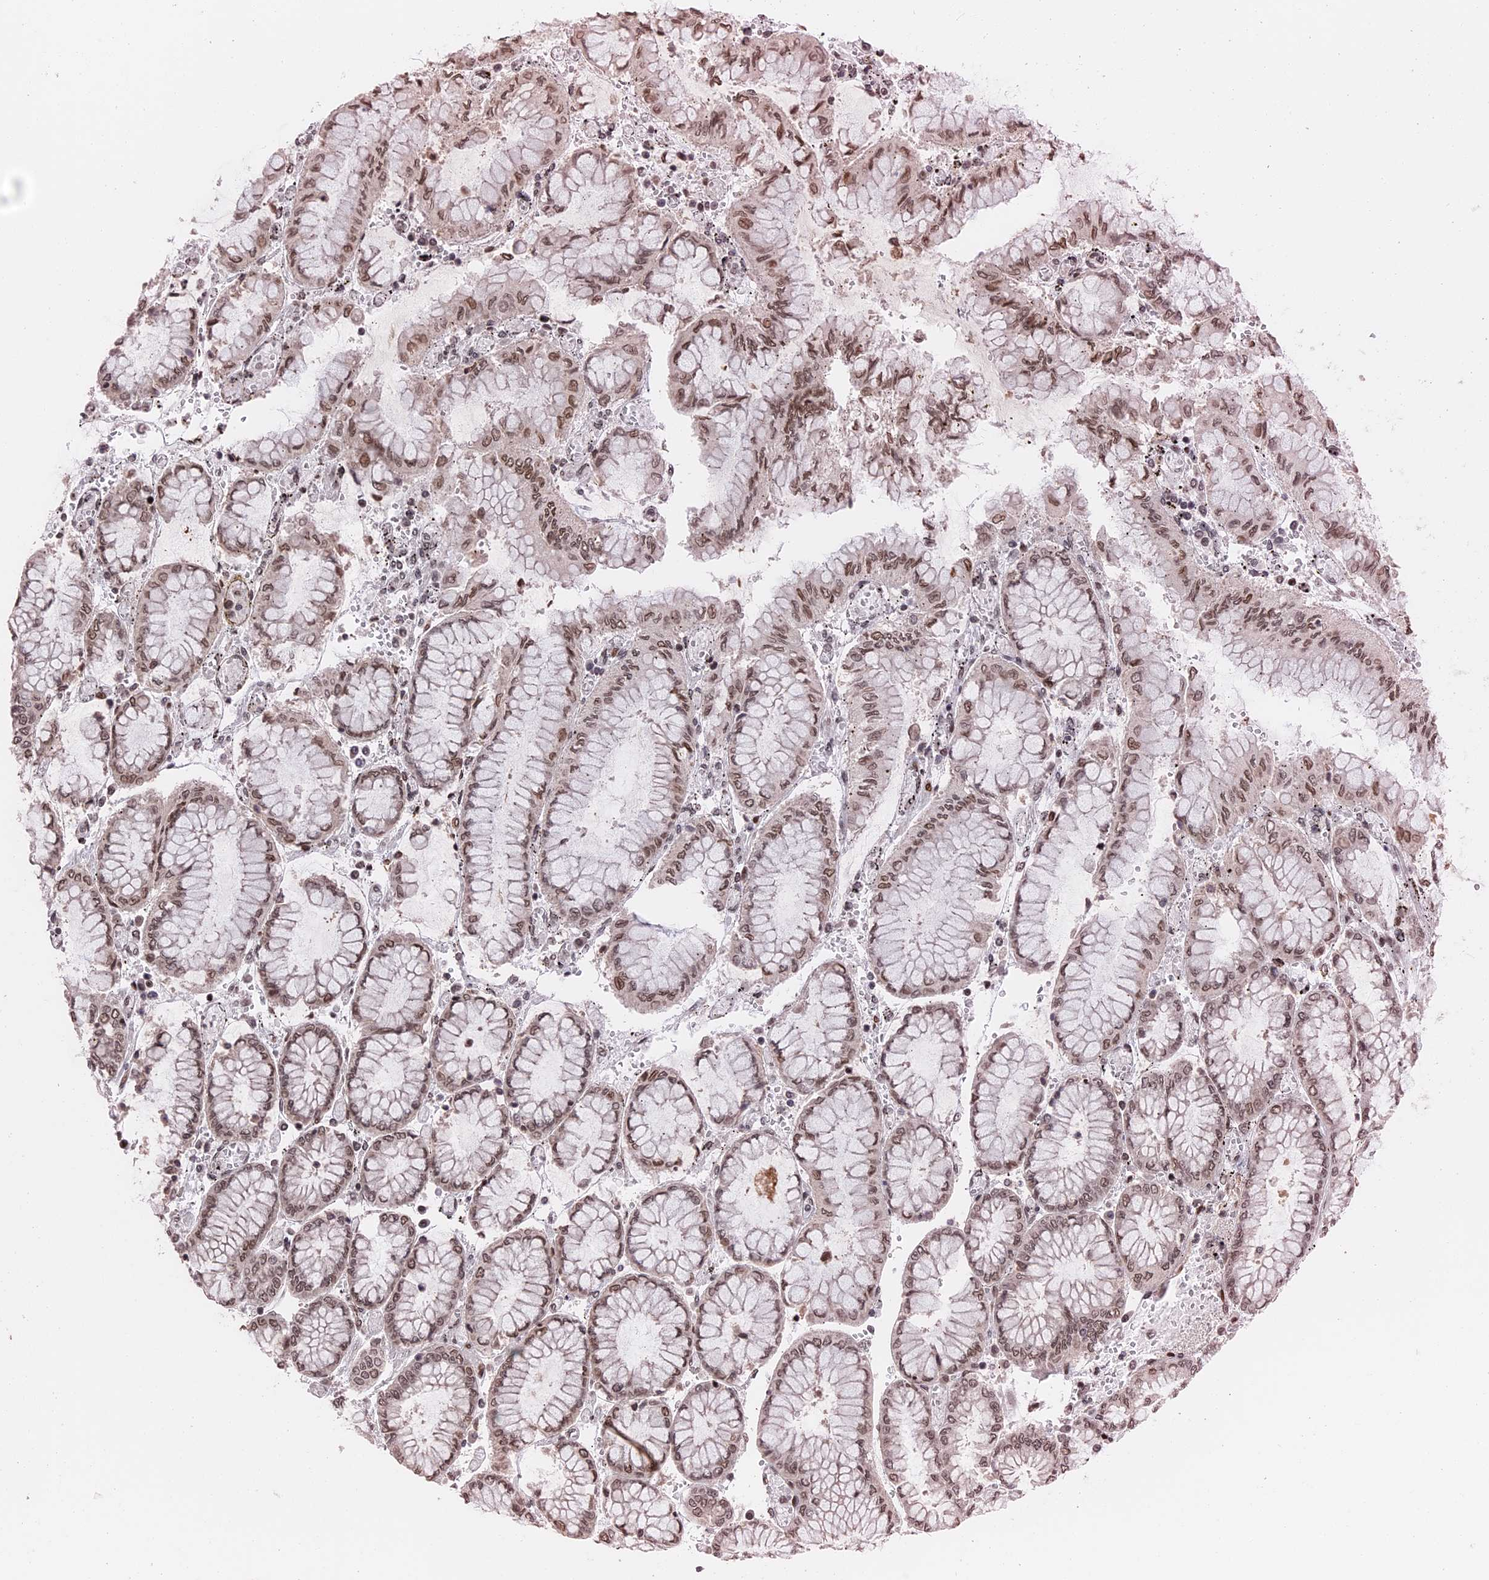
{"staining": {"intensity": "moderate", "quantity": ">75%", "location": "nuclear"}, "tissue": "stomach cancer", "cell_type": "Tumor cells", "image_type": "cancer", "snomed": [{"axis": "morphology", "description": "Adenocarcinoma, NOS"}, {"axis": "topography", "description": "Stomach"}], "caption": "Stomach cancer was stained to show a protein in brown. There is medium levels of moderate nuclear staining in about >75% of tumor cells.", "gene": "NR2C2AP", "patient": {"sex": "male", "age": 76}}